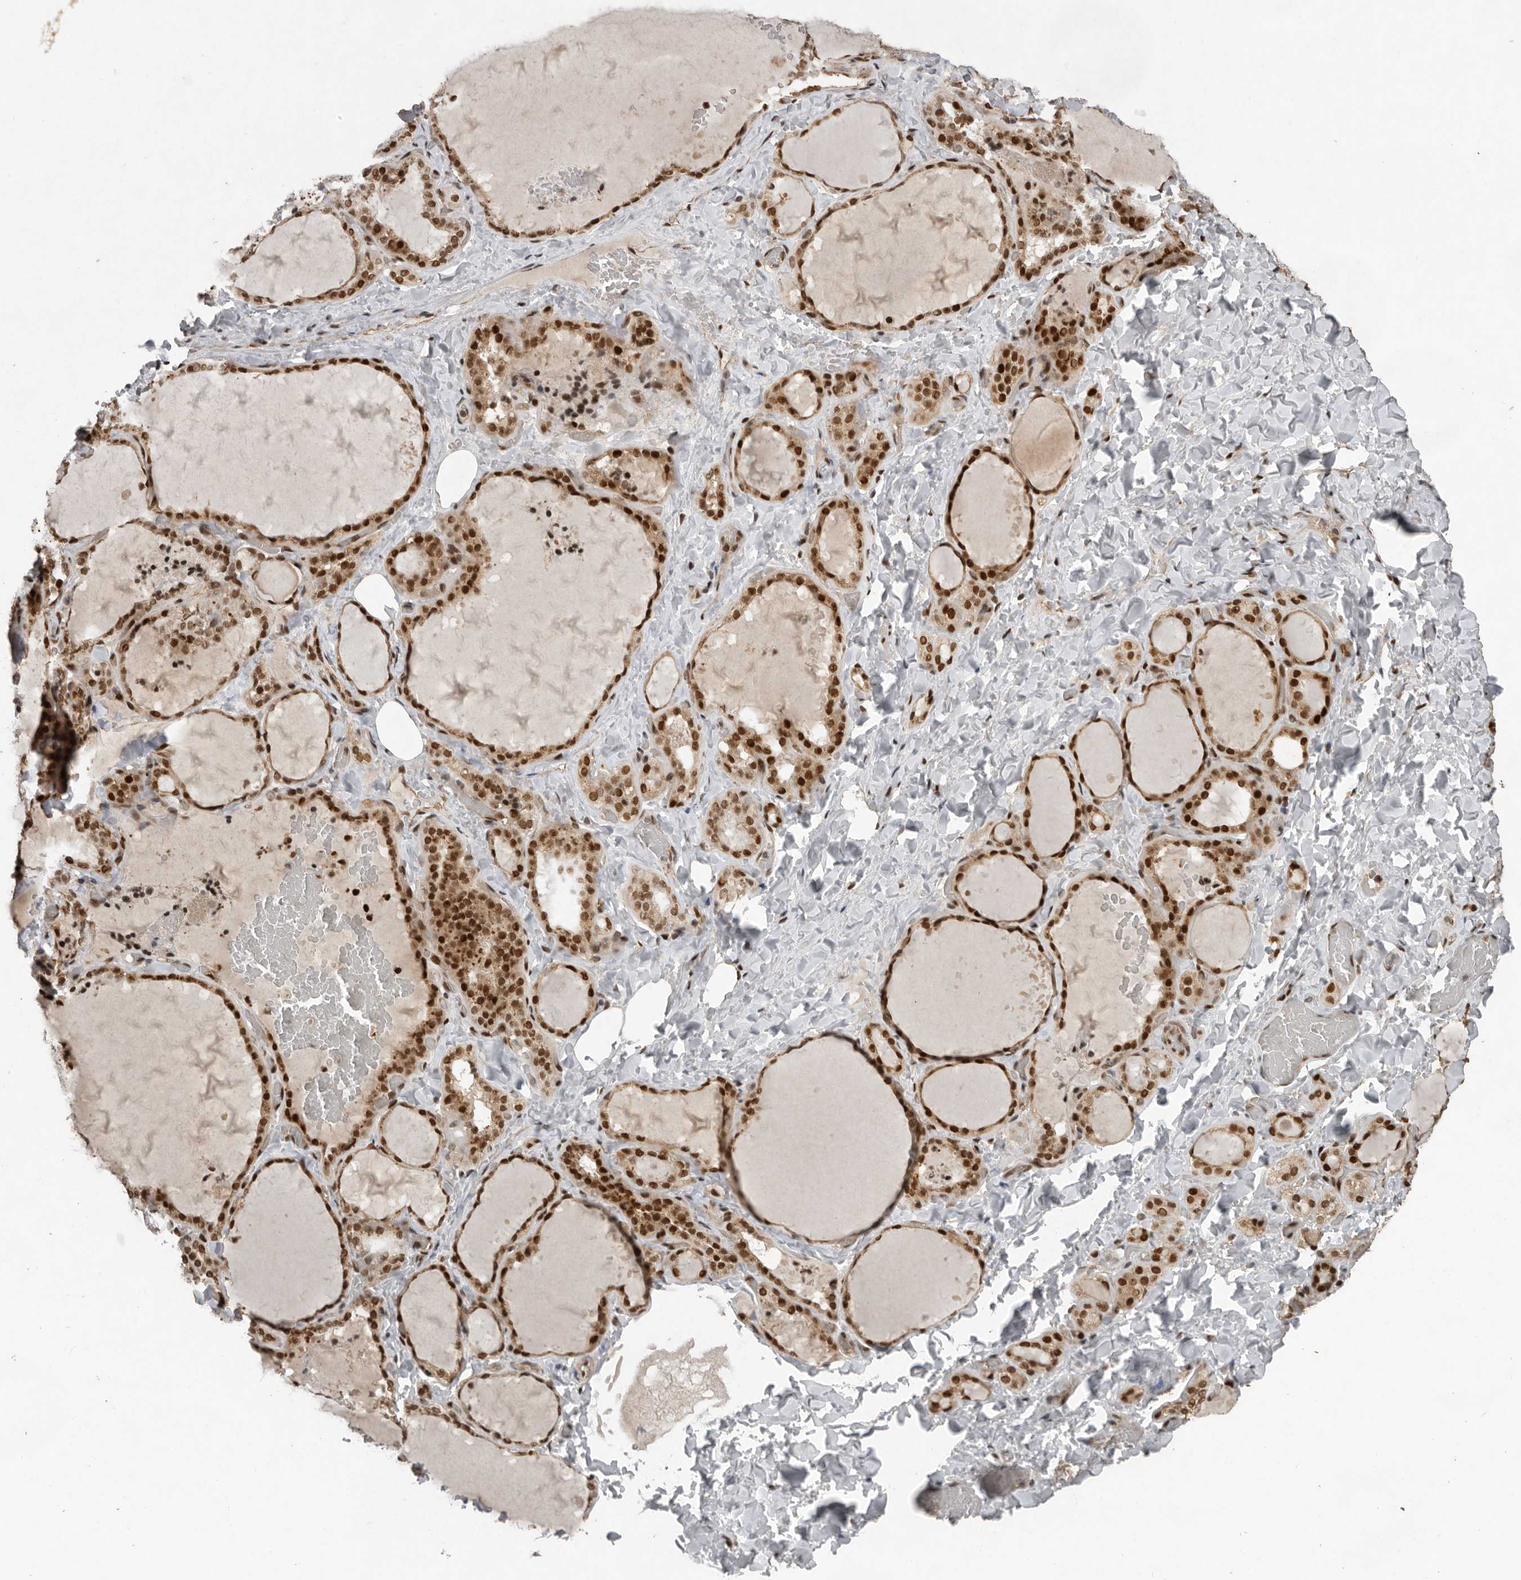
{"staining": {"intensity": "strong", "quantity": ">75%", "location": "cytoplasmic/membranous,nuclear"}, "tissue": "thyroid gland", "cell_type": "Glandular cells", "image_type": "normal", "snomed": [{"axis": "morphology", "description": "Normal tissue, NOS"}, {"axis": "topography", "description": "Thyroid gland"}], "caption": "An immunohistochemistry photomicrograph of normal tissue is shown. Protein staining in brown labels strong cytoplasmic/membranous,nuclear positivity in thyroid gland within glandular cells.", "gene": "CDC27", "patient": {"sex": "female", "age": 22}}